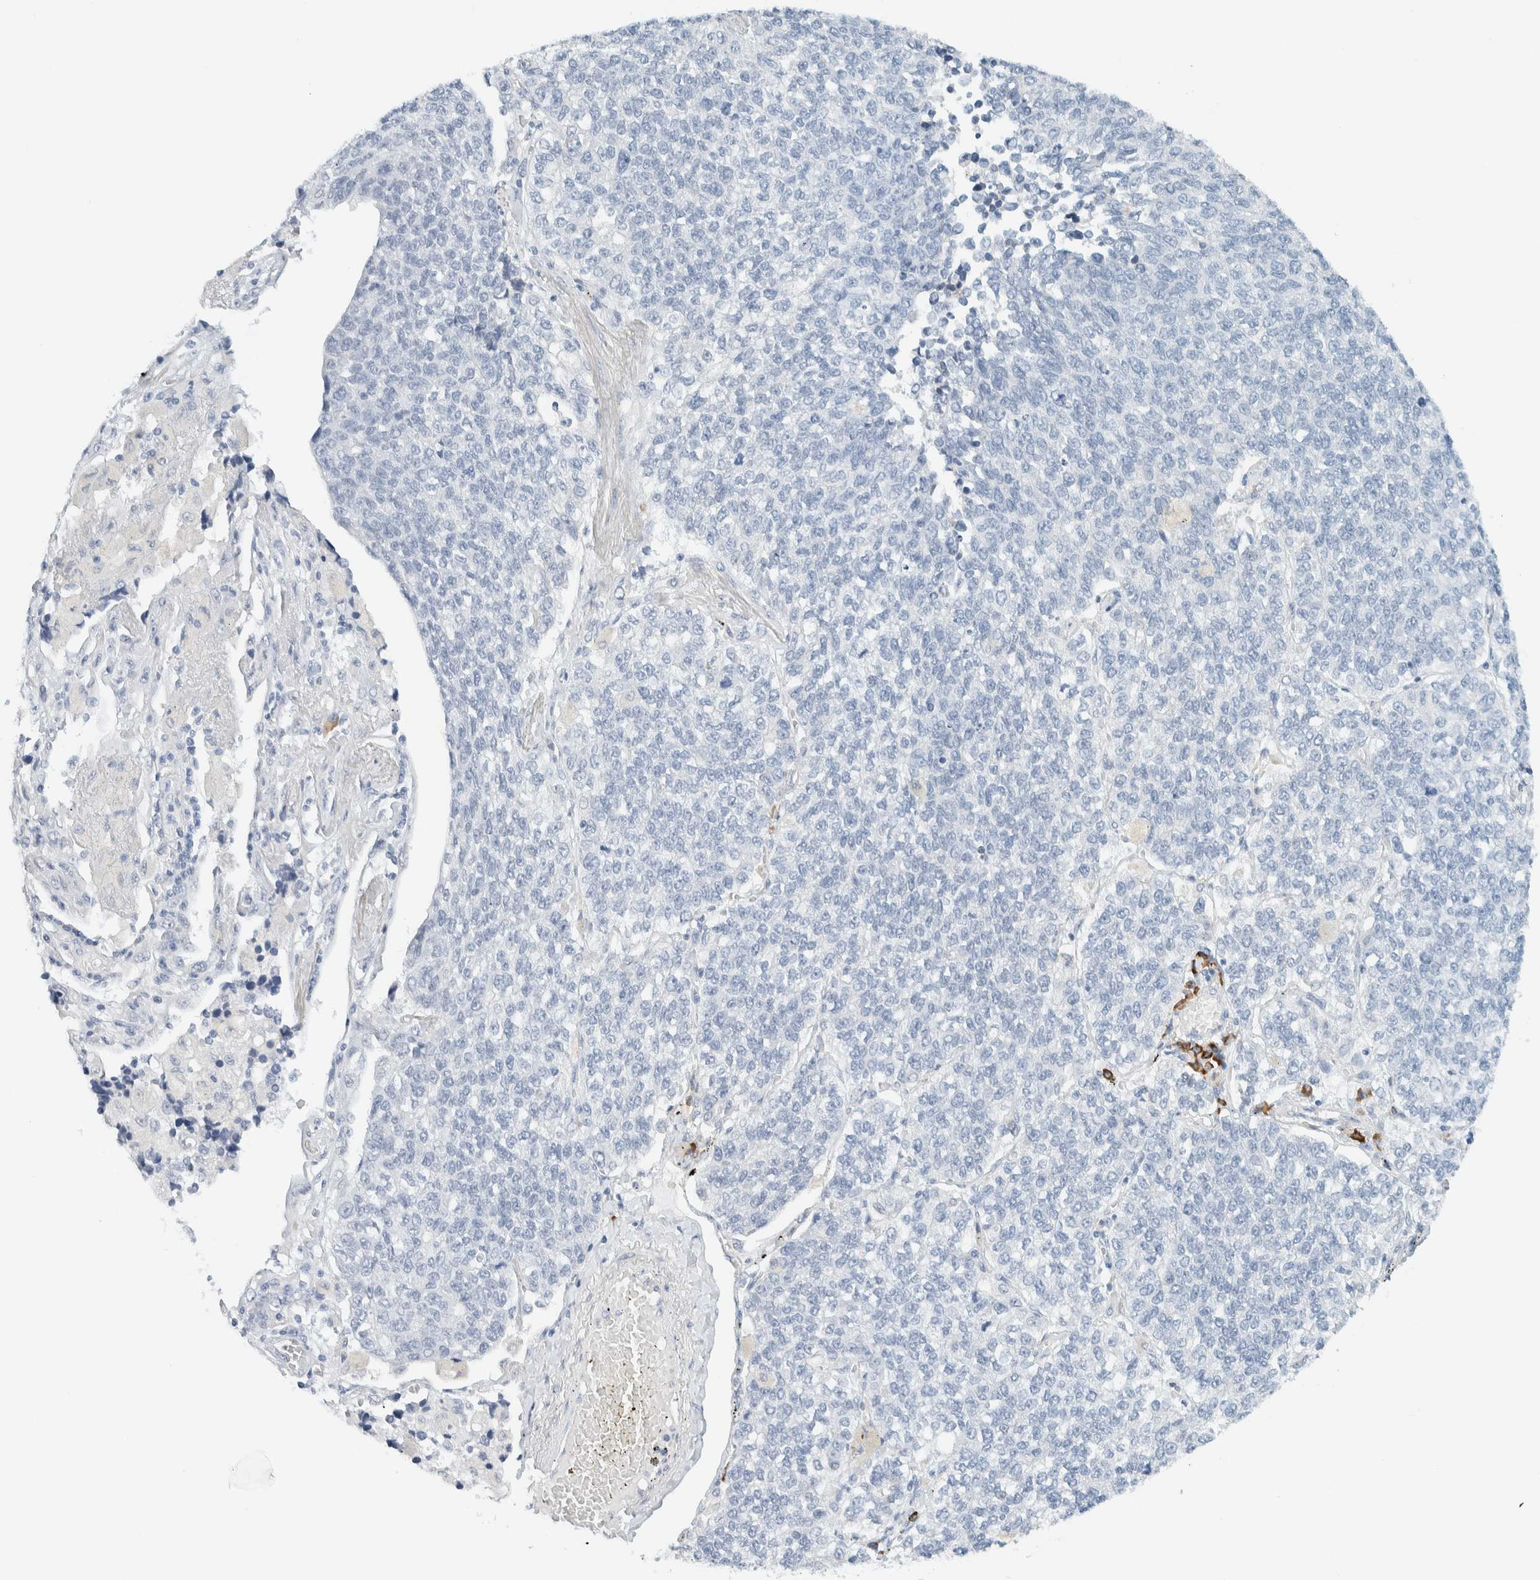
{"staining": {"intensity": "negative", "quantity": "none", "location": "none"}, "tissue": "lung cancer", "cell_type": "Tumor cells", "image_type": "cancer", "snomed": [{"axis": "morphology", "description": "Adenocarcinoma, NOS"}, {"axis": "topography", "description": "Lung"}], "caption": "The immunohistochemistry photomicrograph has no significant expression in tumor cells of adenocarcinoma (lung) tissue.", "gene": "ARHGAP27", "patient": {"sex": "male", "age": 49}}